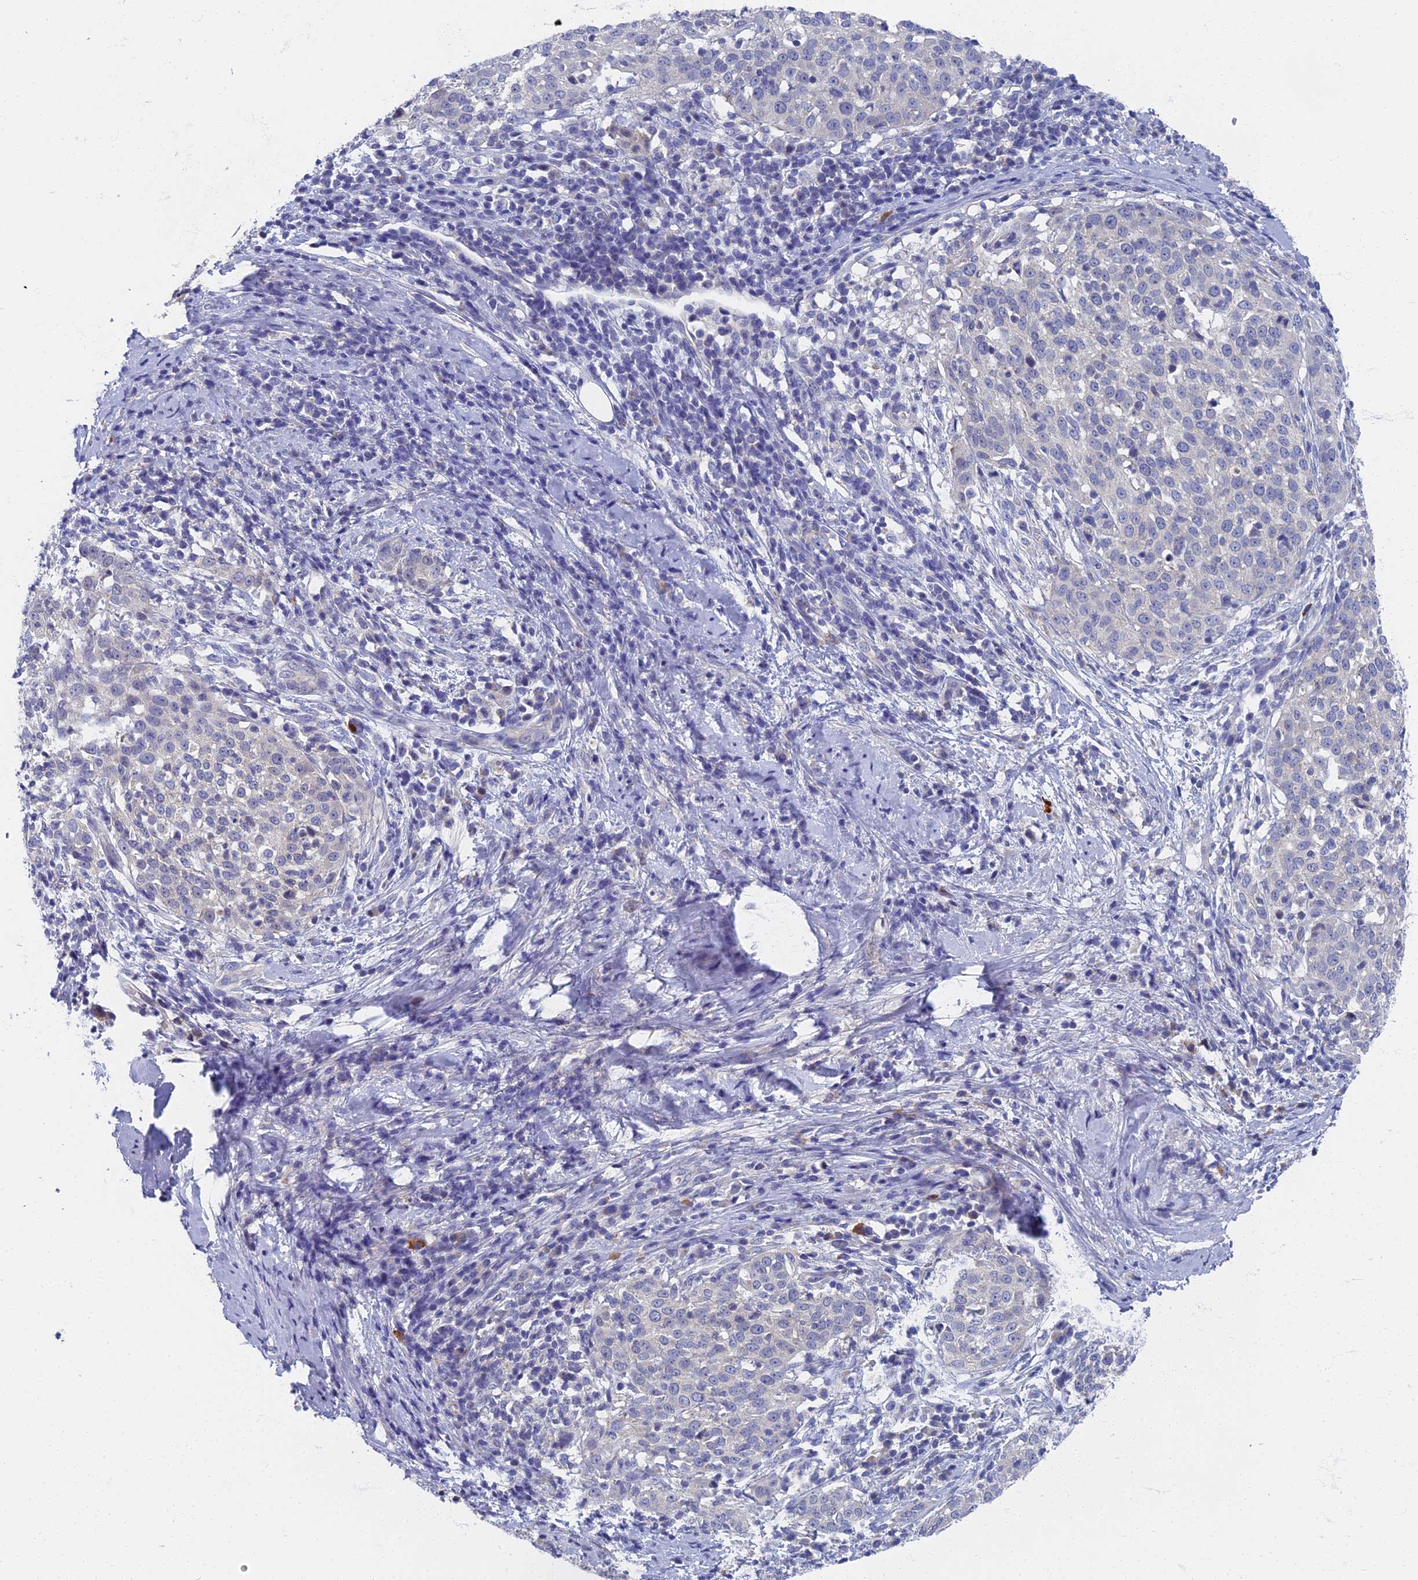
{"staining": {"intensity": "negative", "quantity": "none", "location": "none"}, "tissue": "cervical cancer", "cell_type": "Tumor cells", "image_type": "cancer", "snomed": [{"axis": "morphology", "description": "Squamous cell carcinoma, NOS"}, {"axis": "topography", "description": "Cervix"}], "caption": "High magnification brightfield microscopy of cervical cancer stained with DAB (3,3'-diaminobenzidine) (brown) and counterstained with hematoxylin (blue): tumor cells show no significant staining.", "gene": "SPIN4", "patient": {"sex": "female", "age": 57}}